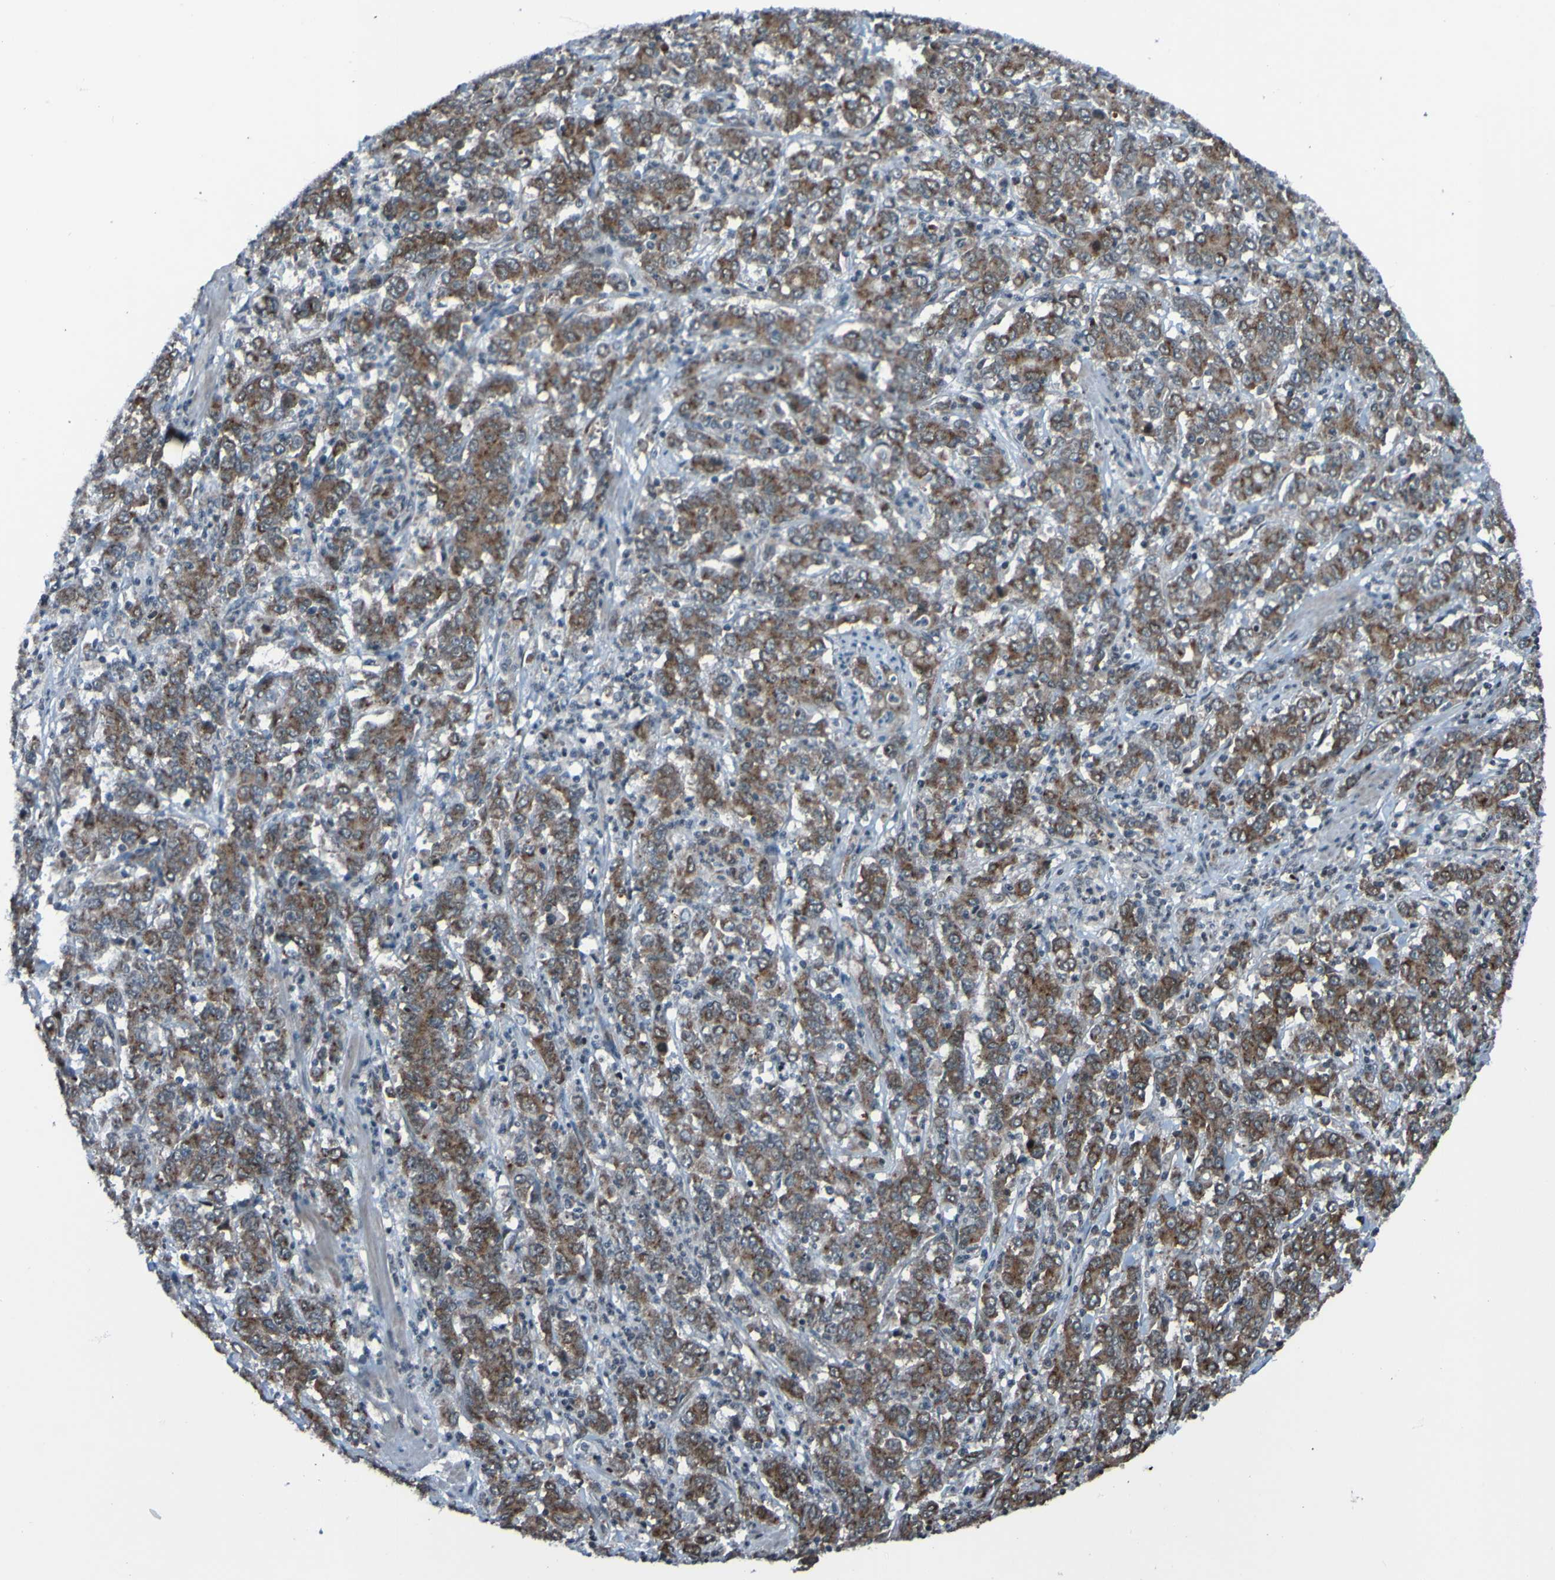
{"staining": {"intensity": "moderate", "quantity": ">75%", "location": "cytoplasmic/membranous"}, "tissue": "stomach cancer", "cell_type": "Tumor cells", "image_type": "cancer", "snomed": [{"axis": "morphology", "description": "Adenocarcinoma, NOS"}, {"axis": "topography", "description": "Stomach, lower"}], "caption": "IHC histopathology image of adenocarcinoma (stomach) stained for a protein (brown), which displays medium levels of moderate cytoplasmic/membranous staining in about >75% of tumor cells.", "gene": "UNG", "patient": {"sex": "female", "age": 71}}